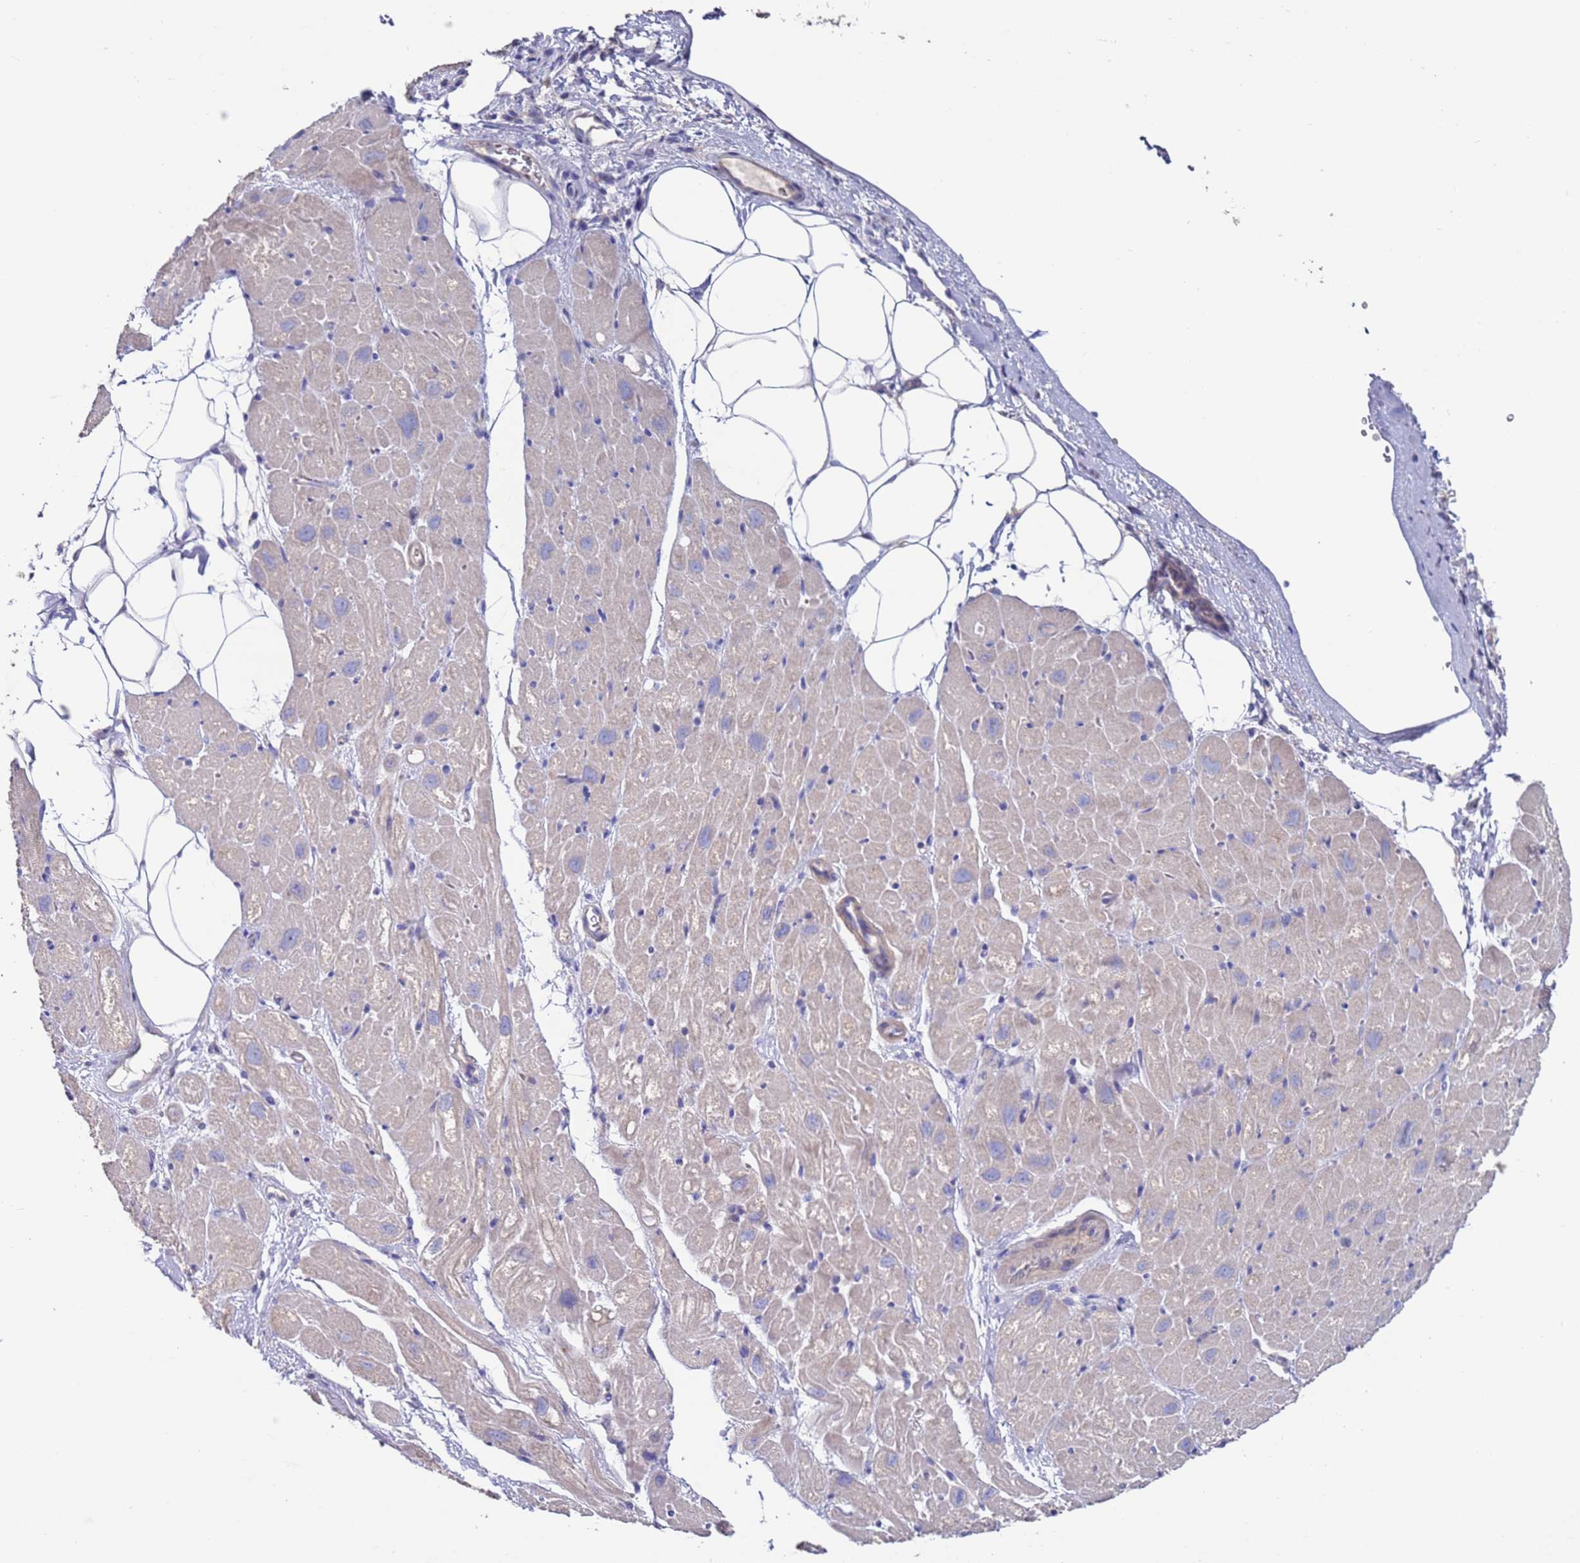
{"staining": {"intensity": "weak", "quantity": "<25%", "location": "cytoplasmic/membranous"}, "tissue": "heart muscle", "cell_type": "Cardiomyocytes", "image_type": "normal", "snomed": [{"axis": "morphology", "description": "Normal tissue, NOS"}, {"axis": "topography", "description": "Heart"}], "caption": "IHC of benign human heart muscle shows no expression in cardiomyocytes. The staining is performed using DAB (3,3'-diaminobenzidine) brown chromogen with nuclei counter-stained in using hematoxylin.", "gene": "KRTCAP3", "patient": {"sex": "male", "age": 50}}